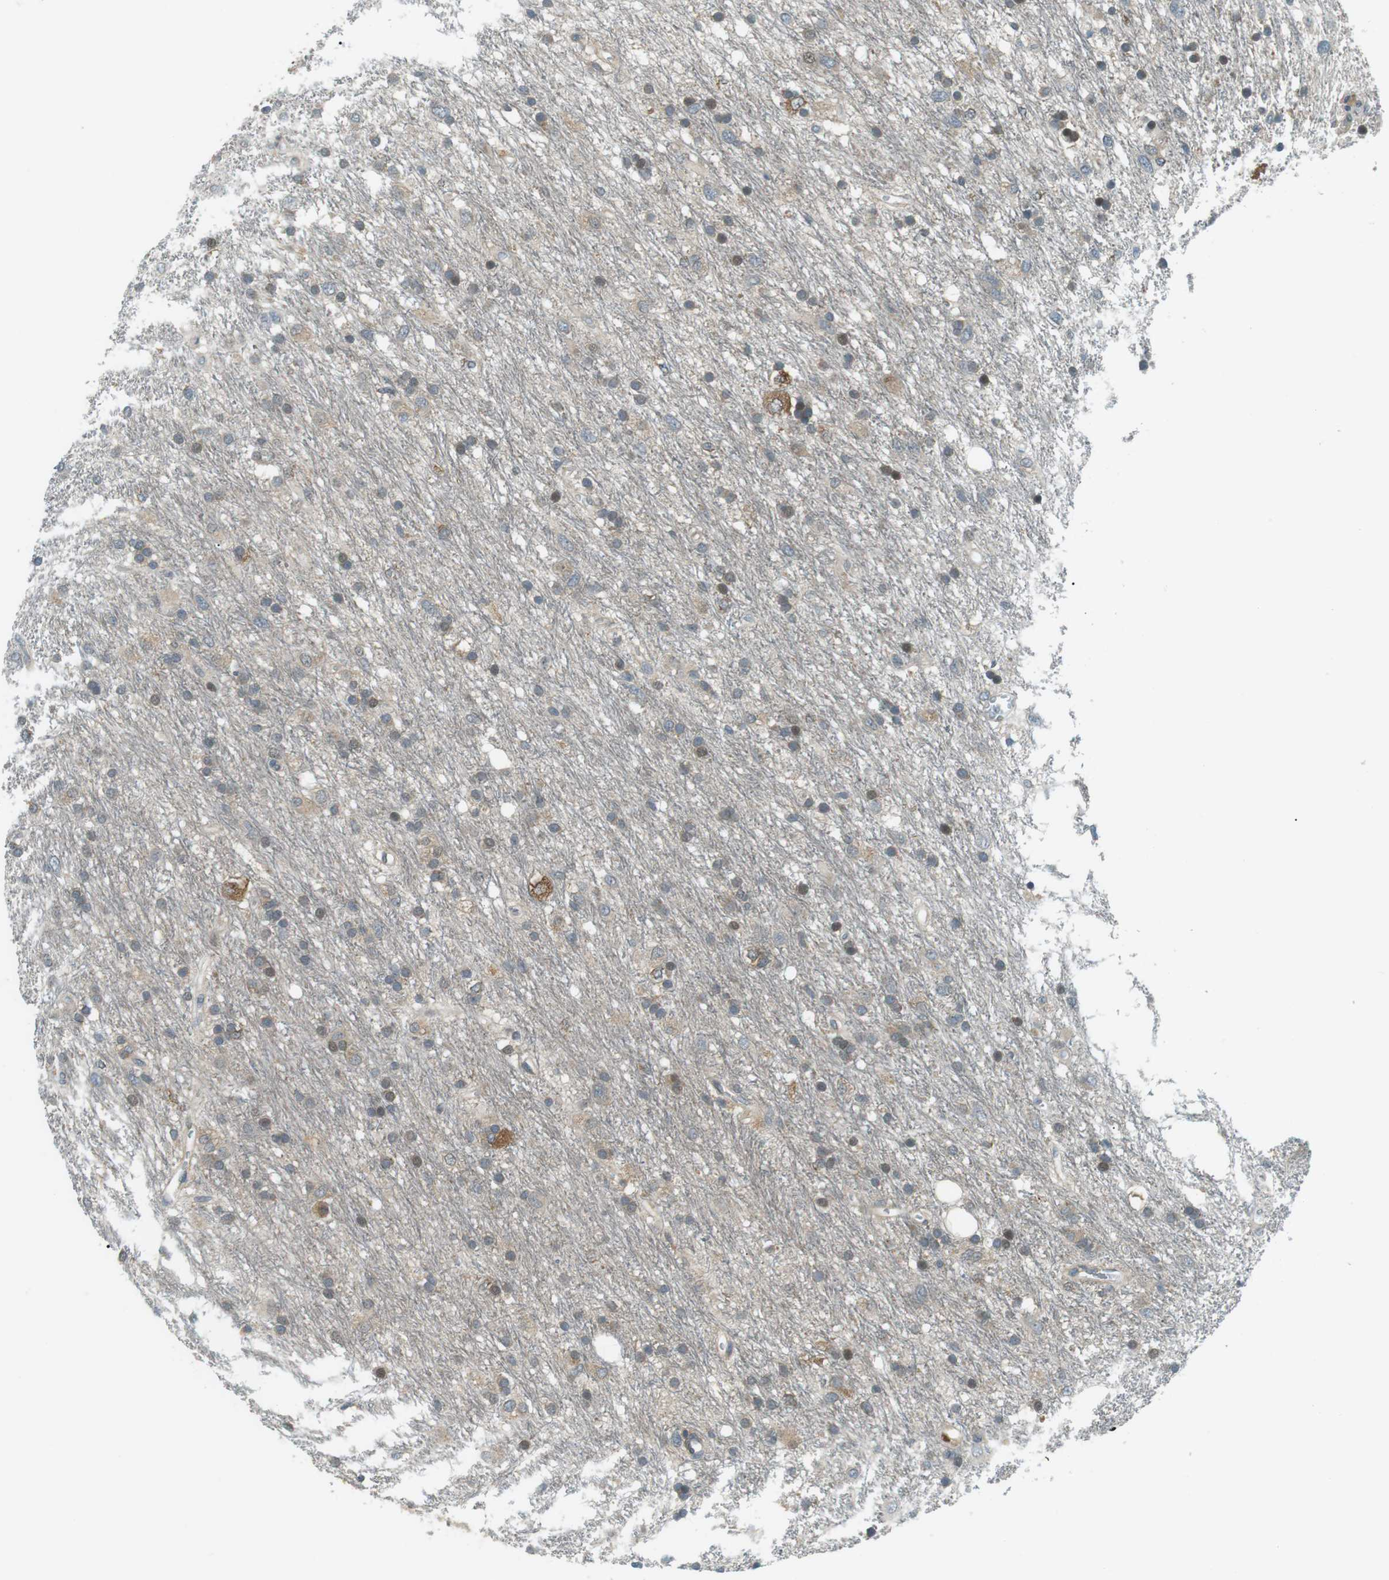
{"staining": {"intensity": "moderate", "quantity": "25%-75%", "location": "cytoplasmic/membranous,nuclear"}, "tissue": "glioma", "cell_type": "Tumor cells", "image_type": "cancer", "snomed": [{"axis": "morphology", "description": "Glioma, malignant, Low grade"}, {"axis": "topography", "description": "Brain"}], "caption": "A micrograph of human low-grade glioma (malignant) stained for a protein reveals moderate cytoplasmic/membranous and nuclear brown staining in tumor cells. (DAB (3,3'-diaminobenzidine) IHC with brightfield microscopy, high magnification).", "gene": "TMEM74", "patient": {"sex": "male", "age": 77}}